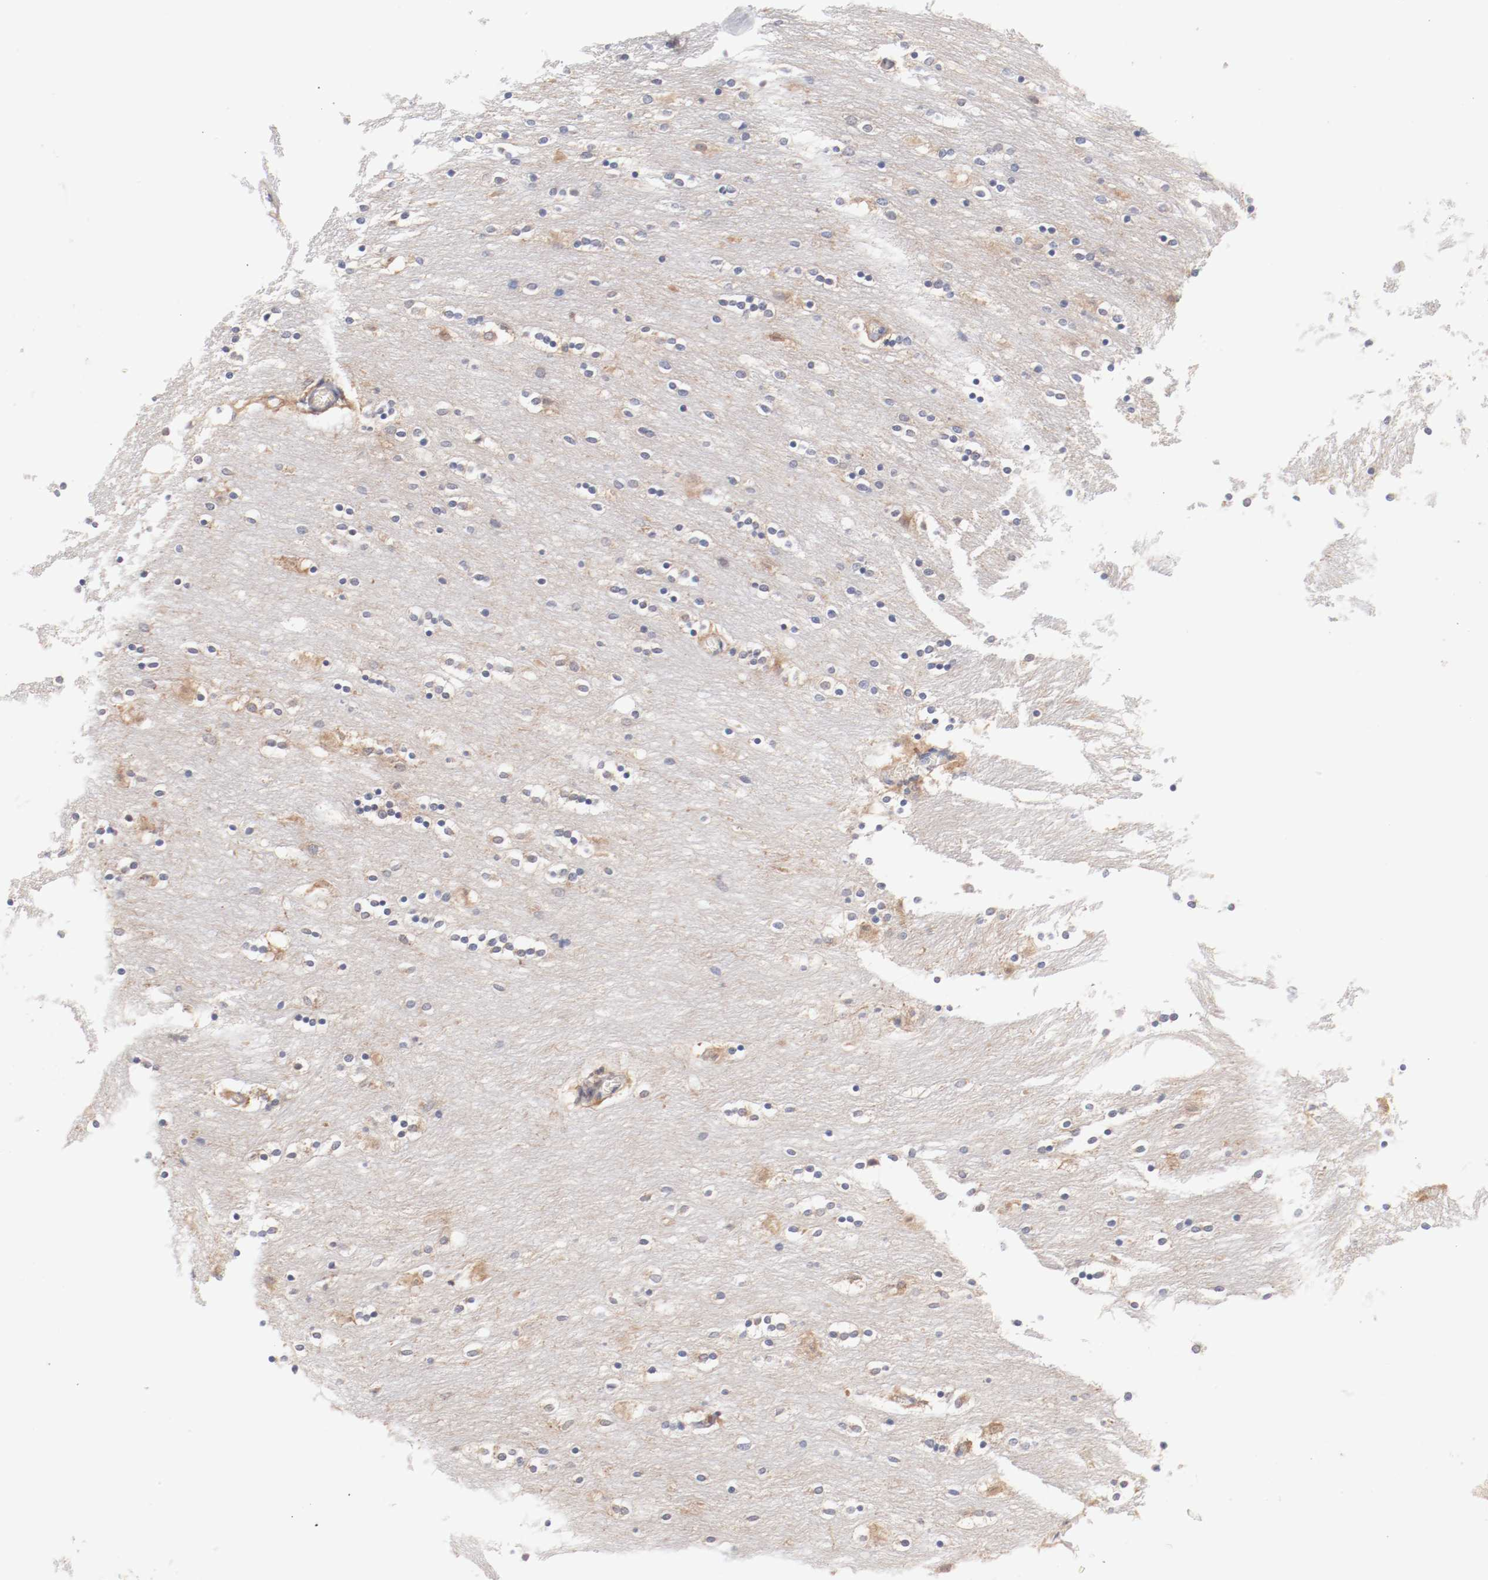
{"staining": {"intensity": "weak", "quantity": "<25%", "location": "cytoplasmic/membranous"}, "tissue": "caudate", "cell_type": "Glial cells", "image_type": "normal", "snomed": [{"axis": "morphology", "description": "Normal tissue, NOS"}, {"axis": "topography", "description": "Lateral ventricle wall"}], "caption": "A photomicrograph of caudate stained for a protein exhibits no brown staining in glial cells. The staining is performed using DAB brown chromogen with nuclei counter-stained in using hematoxylin.", "gene": "SETD3", "patient": {"sex": "female", "age": 54}}